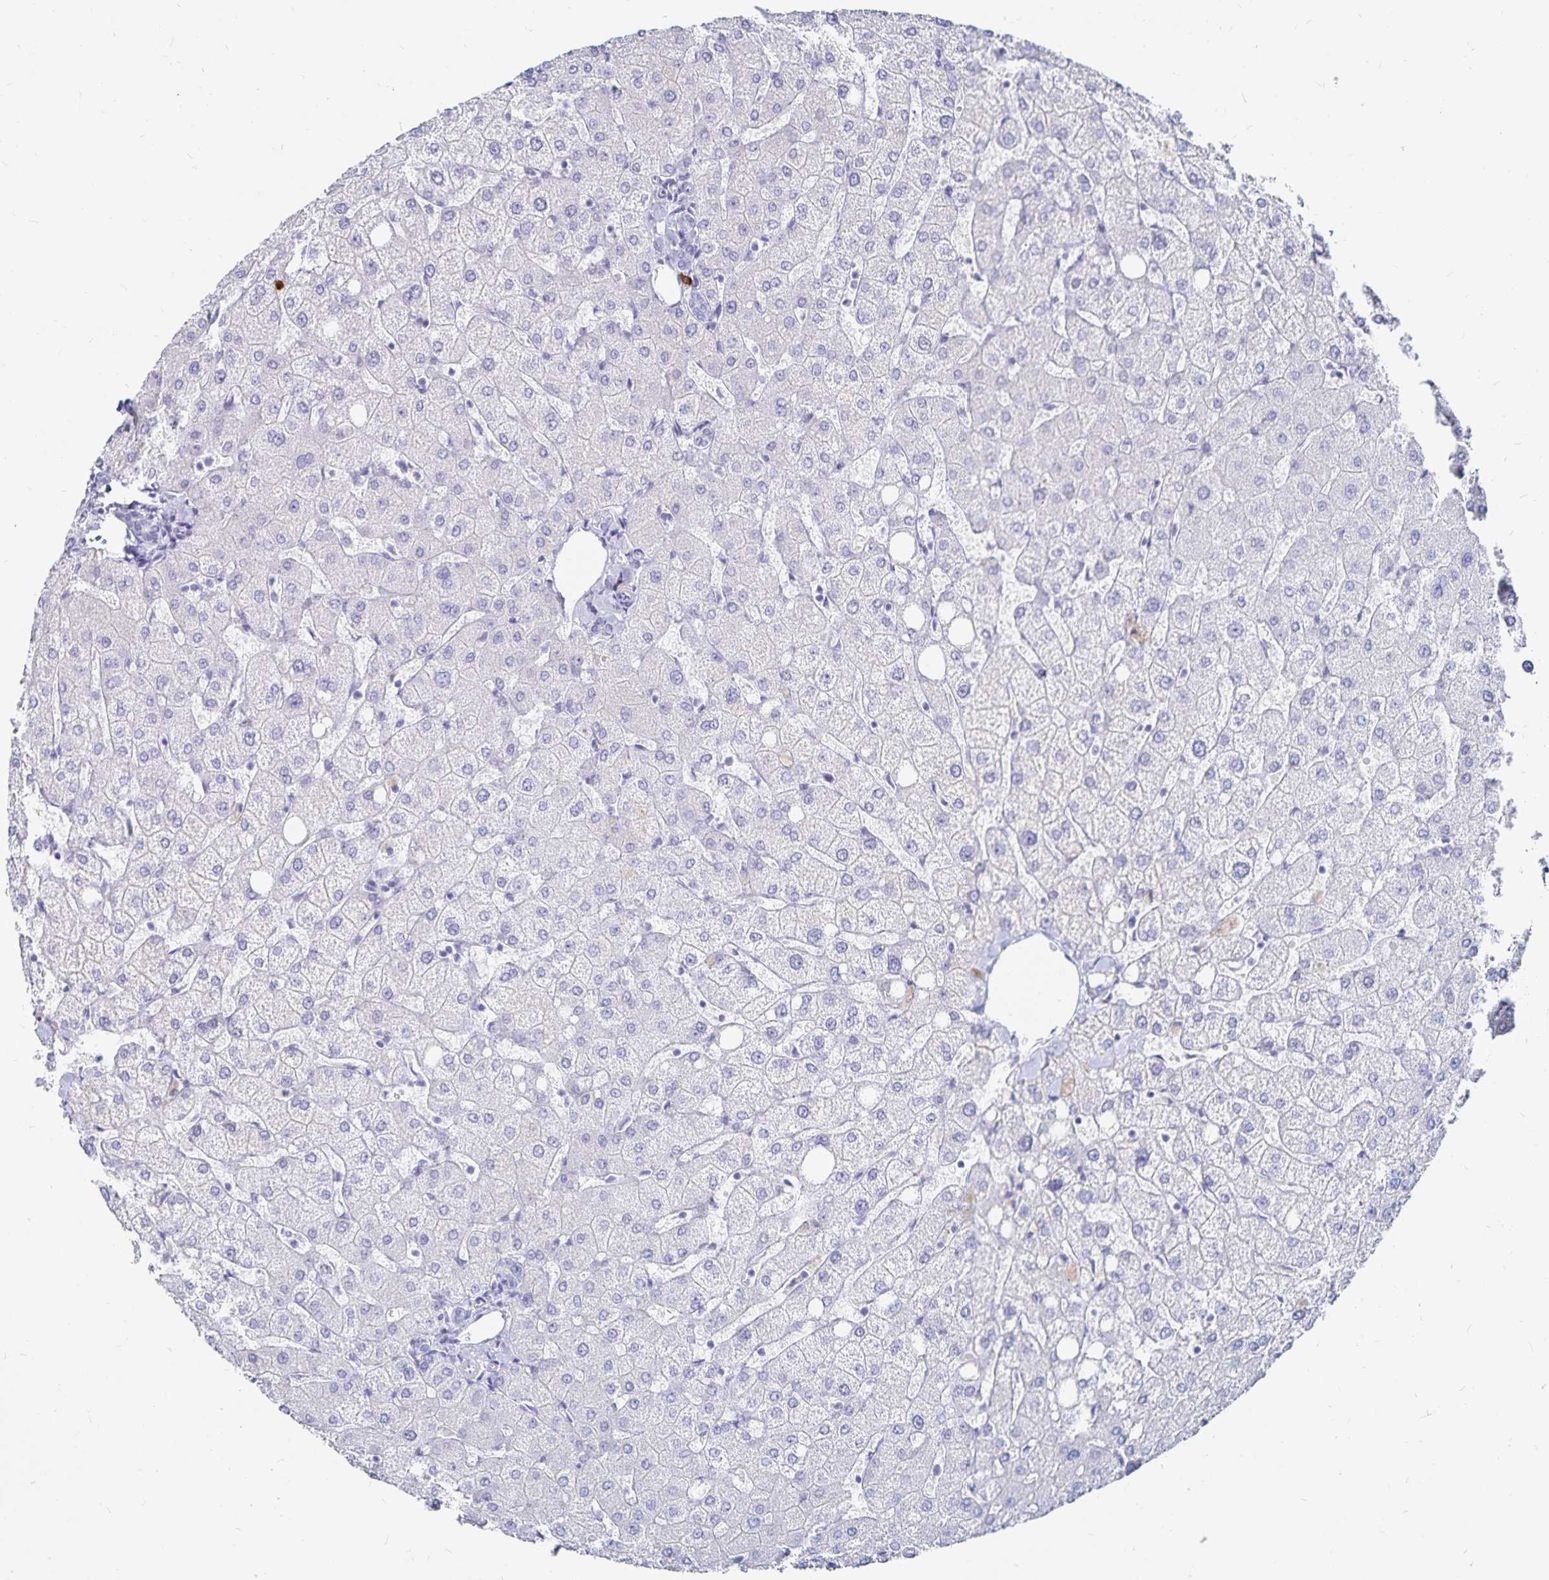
{"staining": {"intensity": "negative", "quantity": "none", "location": "none"}, "tissue": "liver", "cell_type": "Cholangiocytes", "image_type": "normal", "snomed": [{"axis": "morphology", "description": "Normal tissue, NOS"}, {"axis": "topography", "description": "Liver"}], "caption": "A histopathology image of liver stained for a protein exhibits no brown staining in cholangiocytes. (Immunohistochemistry (ihc), brightfield microscopy, high magnification).", "gene": "TNIP1", "patient": {"sex": "female", "age": 54}}